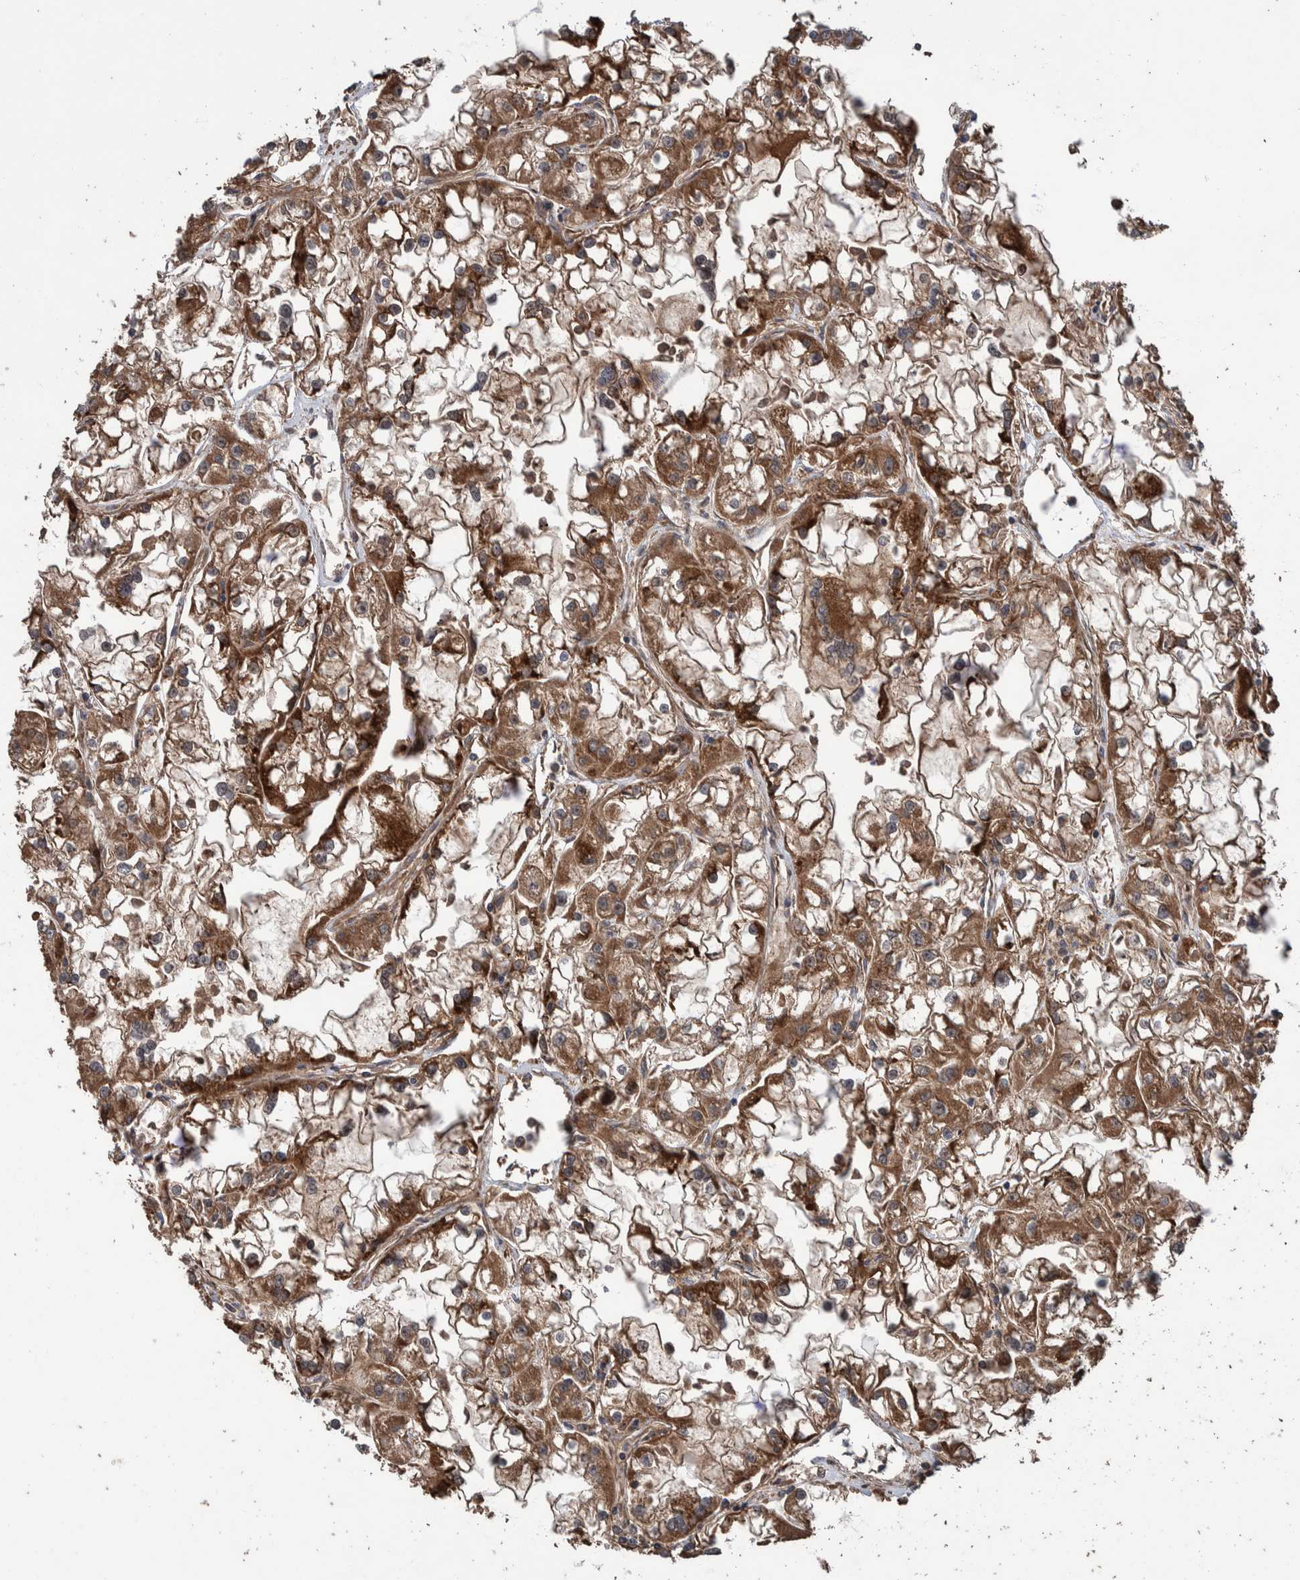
{"staining": {"intensity": "strong", "quantity": ">75%", "location": "cytoplasmic/membranous"}, "tissue": "renal cancer", "cell_type": "Tumor cells", "image_type": "cancer", "snomed": [{"axis": "morphology", "description": "Adenocarcinoma, NOS"}, {"axis": "topography", "description": "Kidney"}], "caption": "Renal adenocarcinoma tissue displays strong cytoplasmic/membranous staining in about >75% of tumor cells, visualized by immunohistochemistry.", "gene": "TRIM16", "patient": {"sex": "female", "age": 52}}